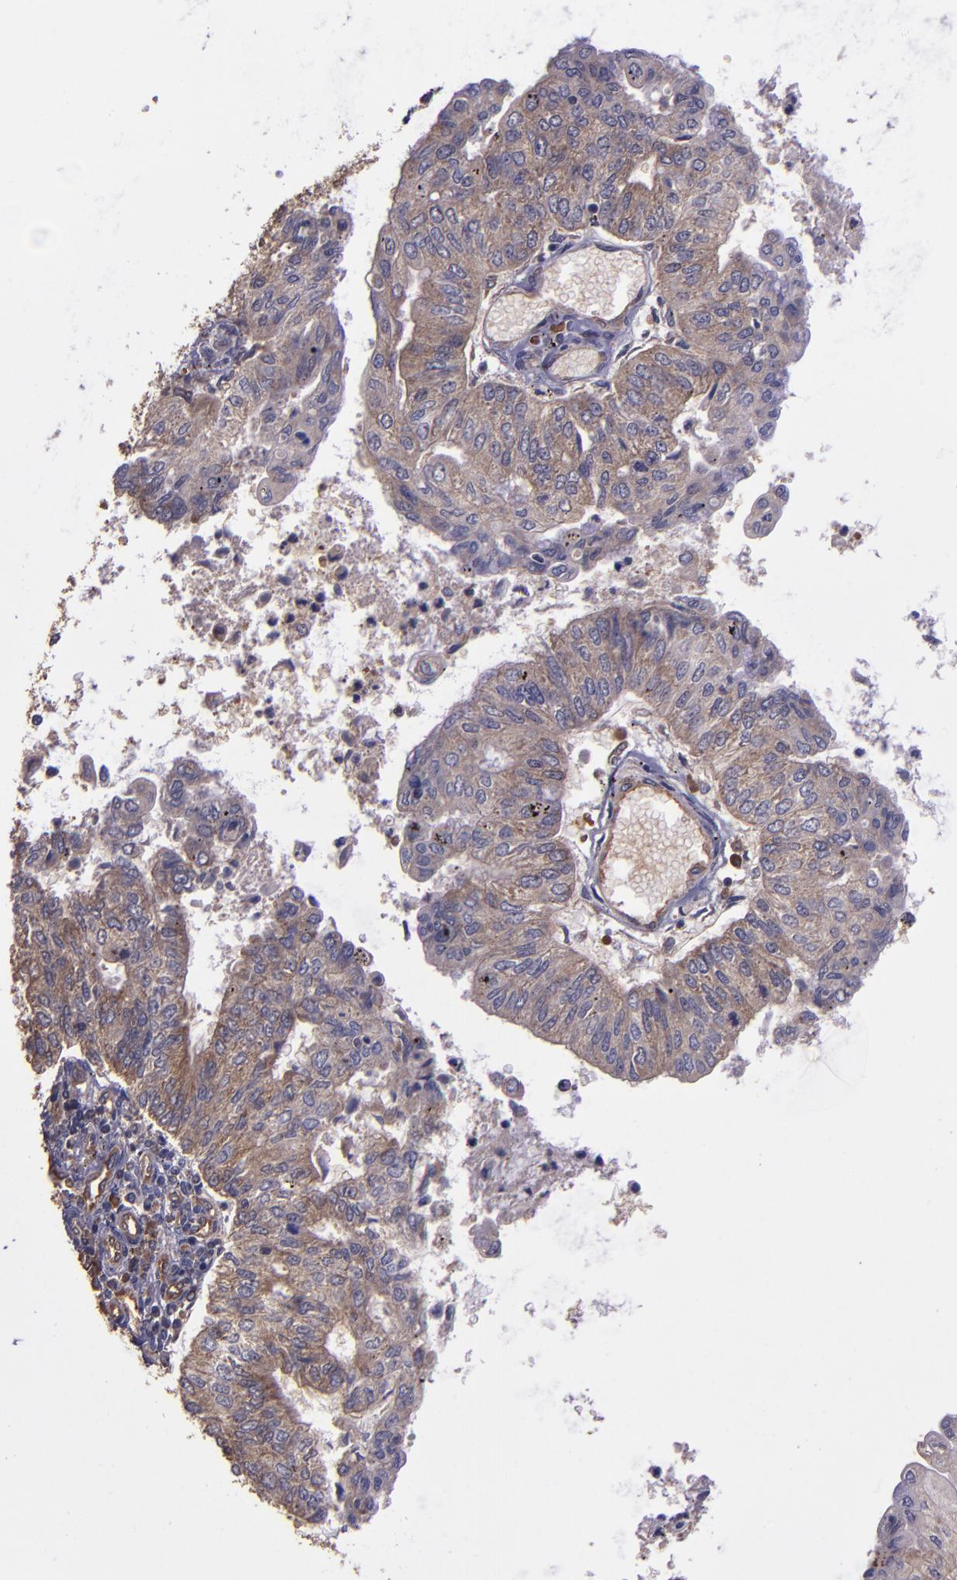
{"staining": {"intensity": "moderate", "quantity": ">75%", "location": "cytoplasmic/membranous"}, "tissue": "endometrial cancer", "cell_type": "Tumor cells", "image_type": "cancer", "snomed": [{"axis": "morphology", "description": "Adenocarcinoma, NOS"}, {"axis": "topography", "description": "Endometrium"}], "caption": "A brown stain highlights moderate cytoplasmic/membranous expression of a protein in human endometrial cancer (adenocarcinoma) tumor cells.", "gene": "USP51", "patient": {"sex": "female", "age": 59}}